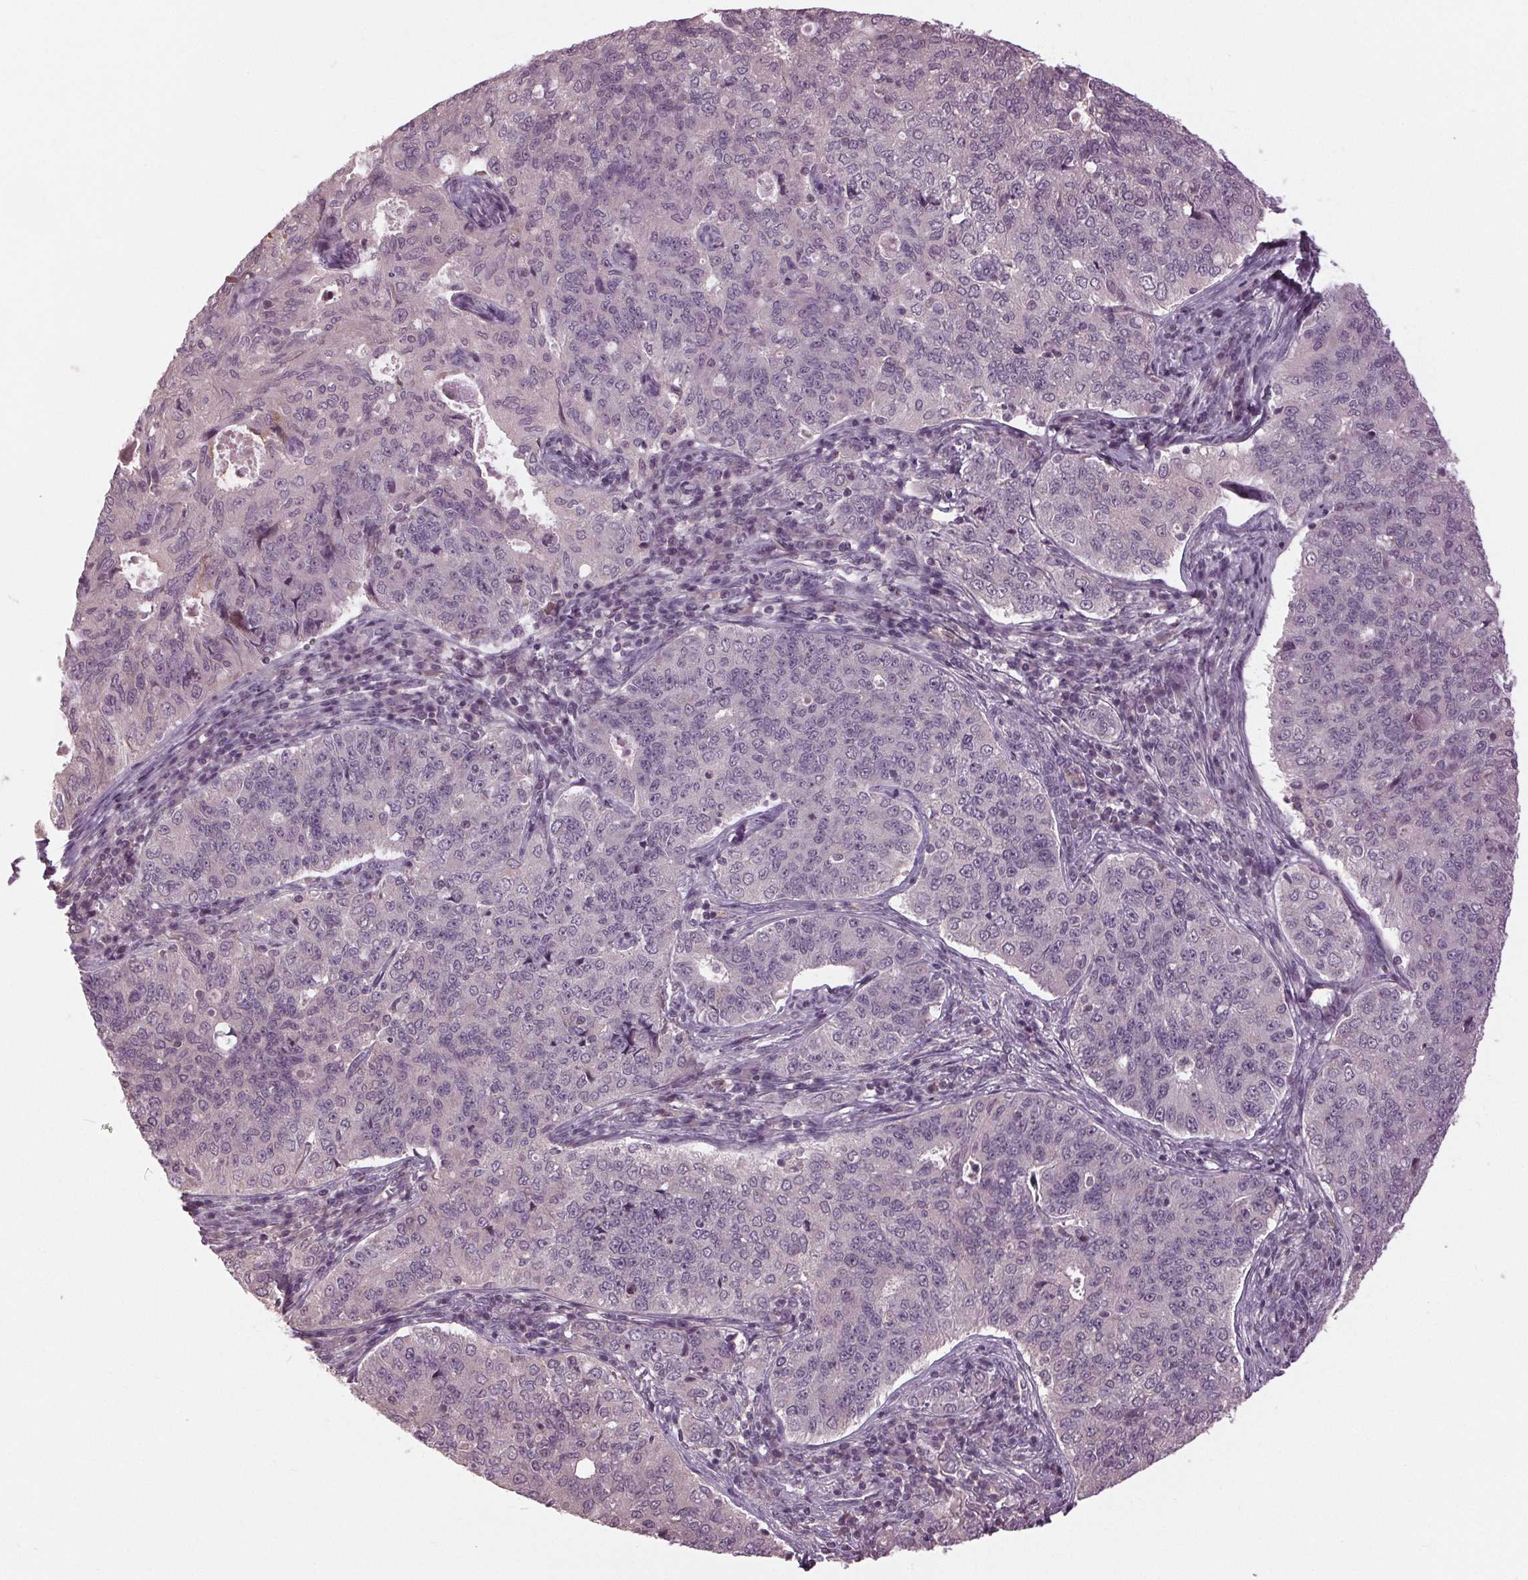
{"staining": {"intensity": "negative", "quantity": "none", "location": "none"}, "tissue": "endometrial cancer", "cell_type": "Tumor cells", "image_type": "cancer", "snomed": [{"axis": "morphology", "description": "Adenocarcinoma, NOS"}, {"axis": "topography", "description": "Endometrium"}], "caption": "A photomicrograph of endometrial cancer stained for a protein demonstrates no brown staining in tumor cells.", "gene": "SIGLEC6", "patient": {"sex": "female", "age": 43}}